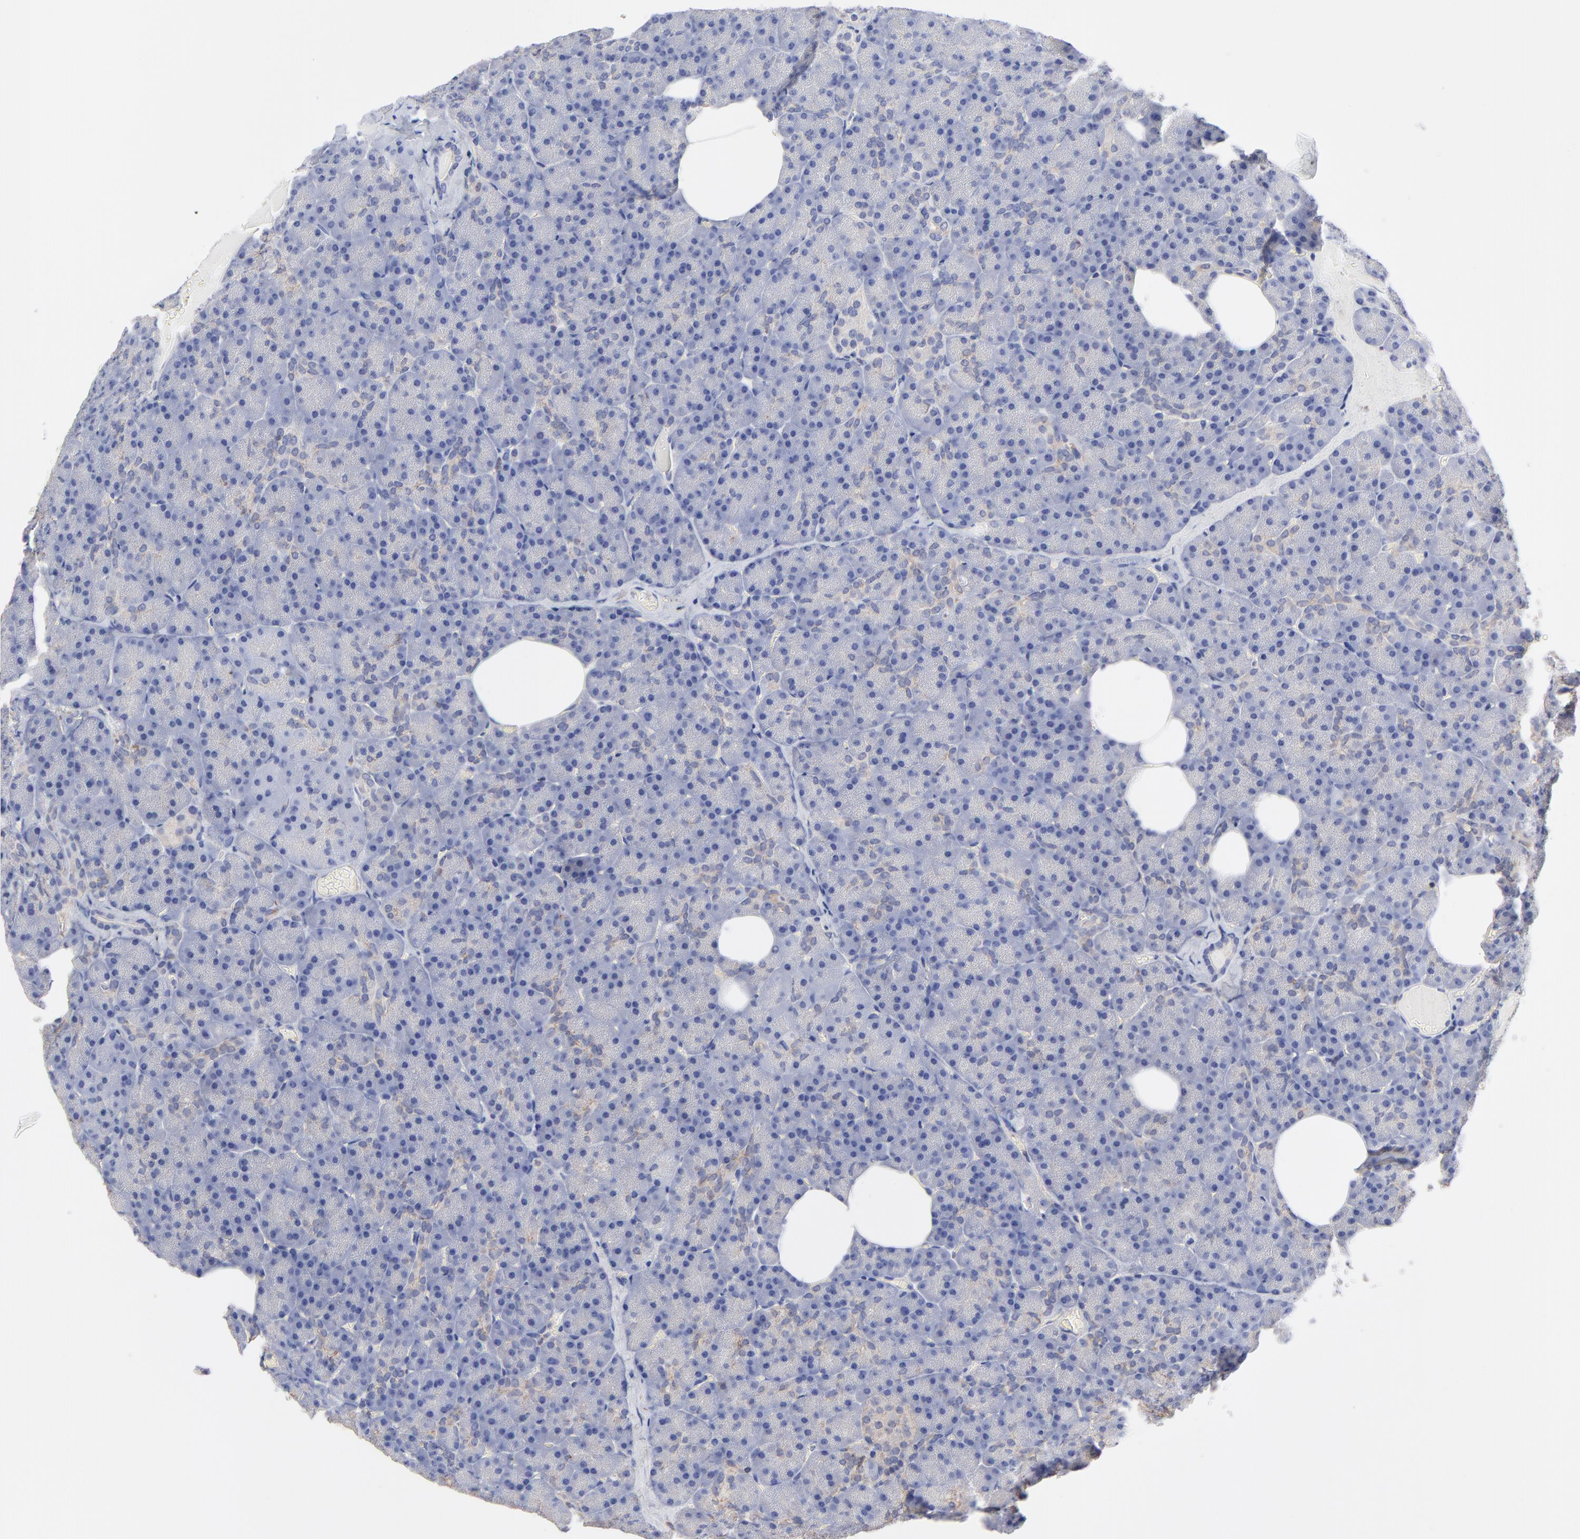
{"staining": {"intensity": "weak", "quantity": "<25%", "location": "cytoplasmic/membranous"}, "tissue": "pancreas", "cell_type": "Exocrine glandular cells", "image_type": "normal", "snomed": [{"axis": "morphology", "description": "Normal tissue, NOS"}, {"axis": "topography", "description": "Pancreas"}], "caption": "Immunohistochemistry (IHC) of normal pancreas reveals no positivity in exocrine glandular cells. (Stains: DAB (3,3'-diaminobenzidine) immunohistochemistry (IHC) with hematoxylin counter stain, Microscopy: brightfield microscopy at high magnification).", "gene": "ASL", "patient": {"sex": "female", "age": 35}}